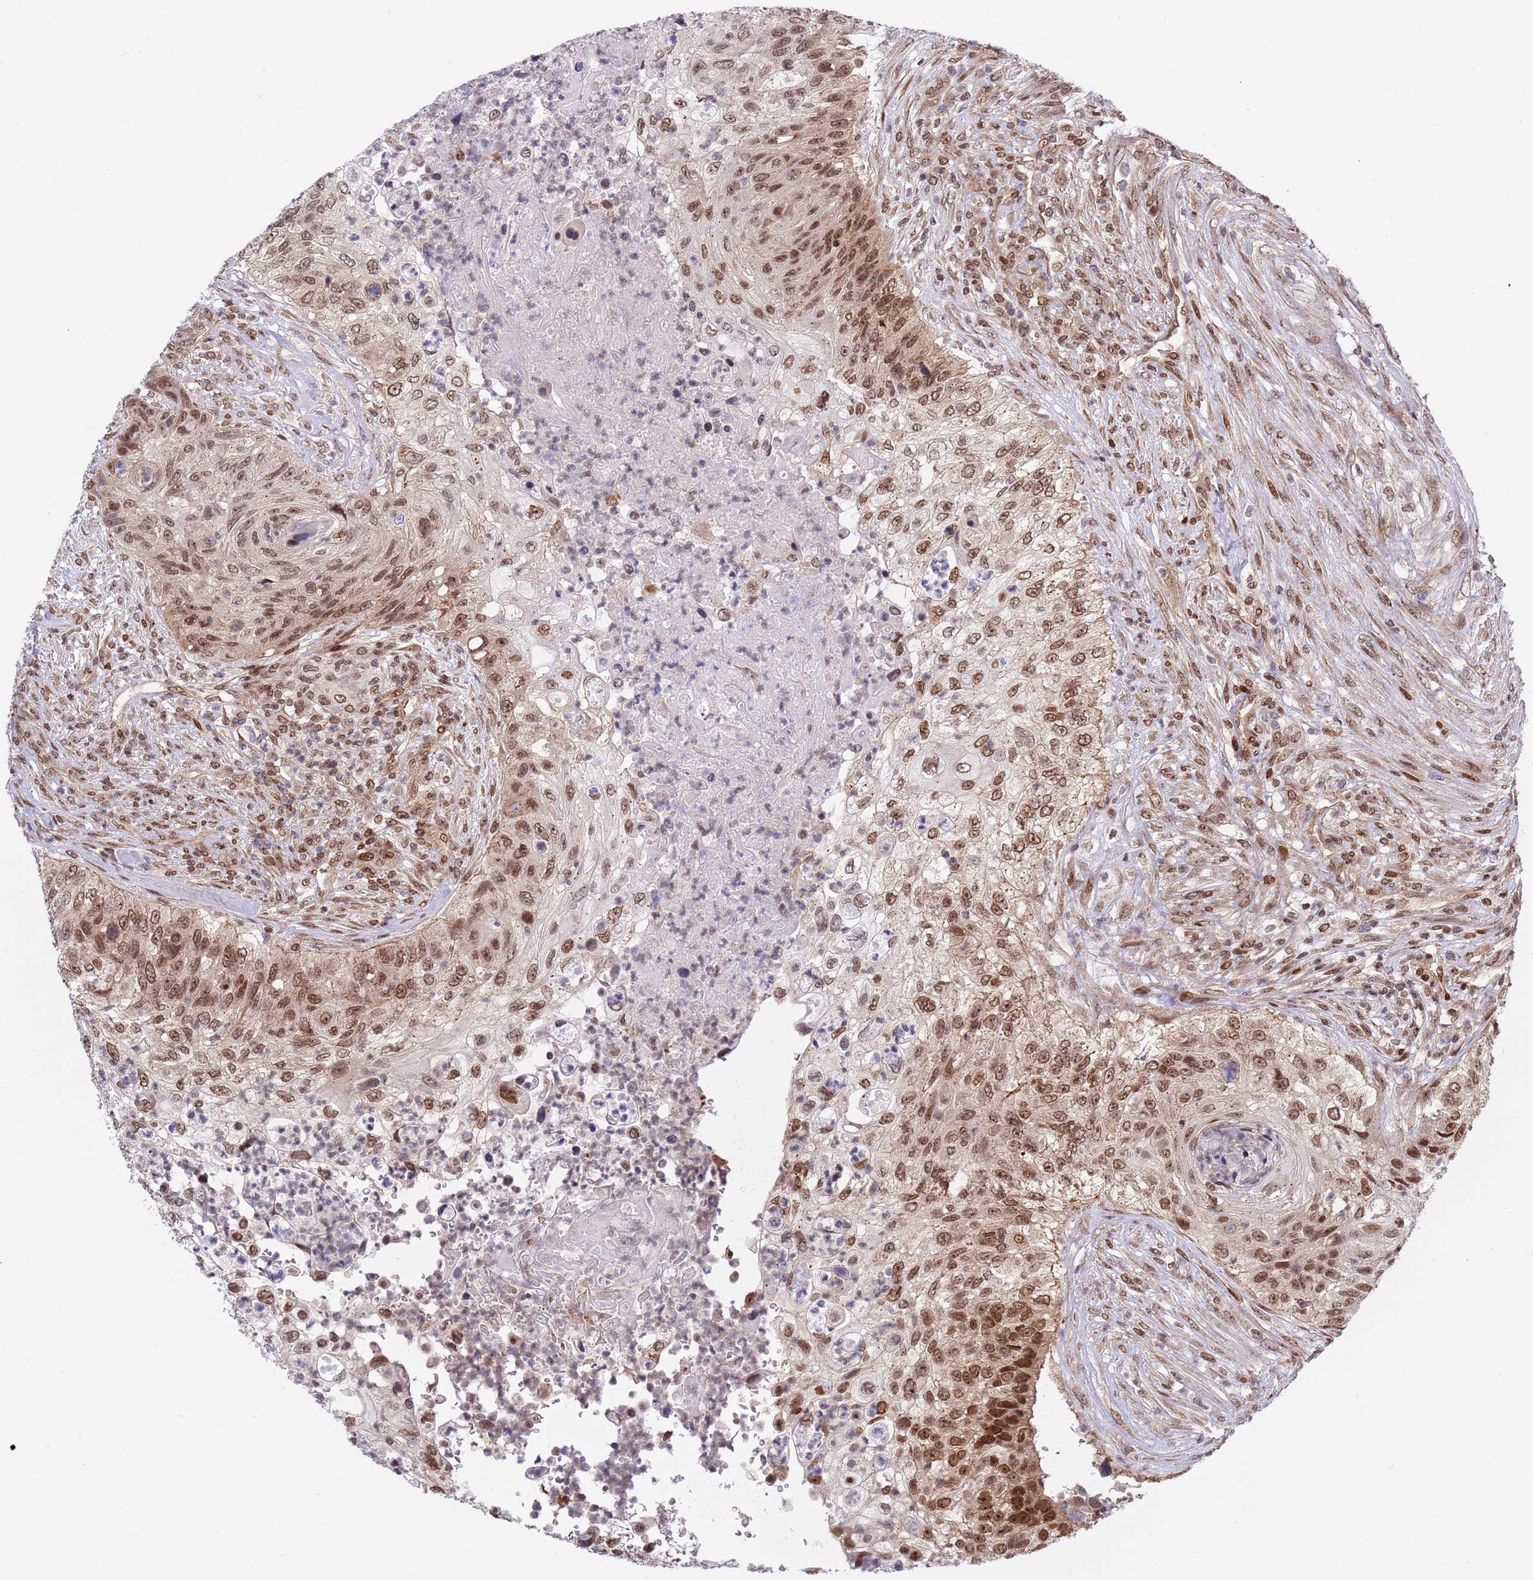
{"staining": {"intensity": "moderate", "quantity": "25%-75%", "location": "nuclear"}, "tissue": "urothelial cancer", "cell_type": "Tumor cells", "image_type": "cancer", "snomed": [{"axis": "morphology", "description": "Urothelial carcinoma, High grade"}, {"axis": "topography", "description": "Urinary bladder"}], "caption": "Human high-grade urothelial carcinoma stained with a brown dye reveals moderate nuclear positive expression in approximately 25%-75% of tumor cells.", "gene": "TBX10", "patient": {"sex": "female", "age": 60}}